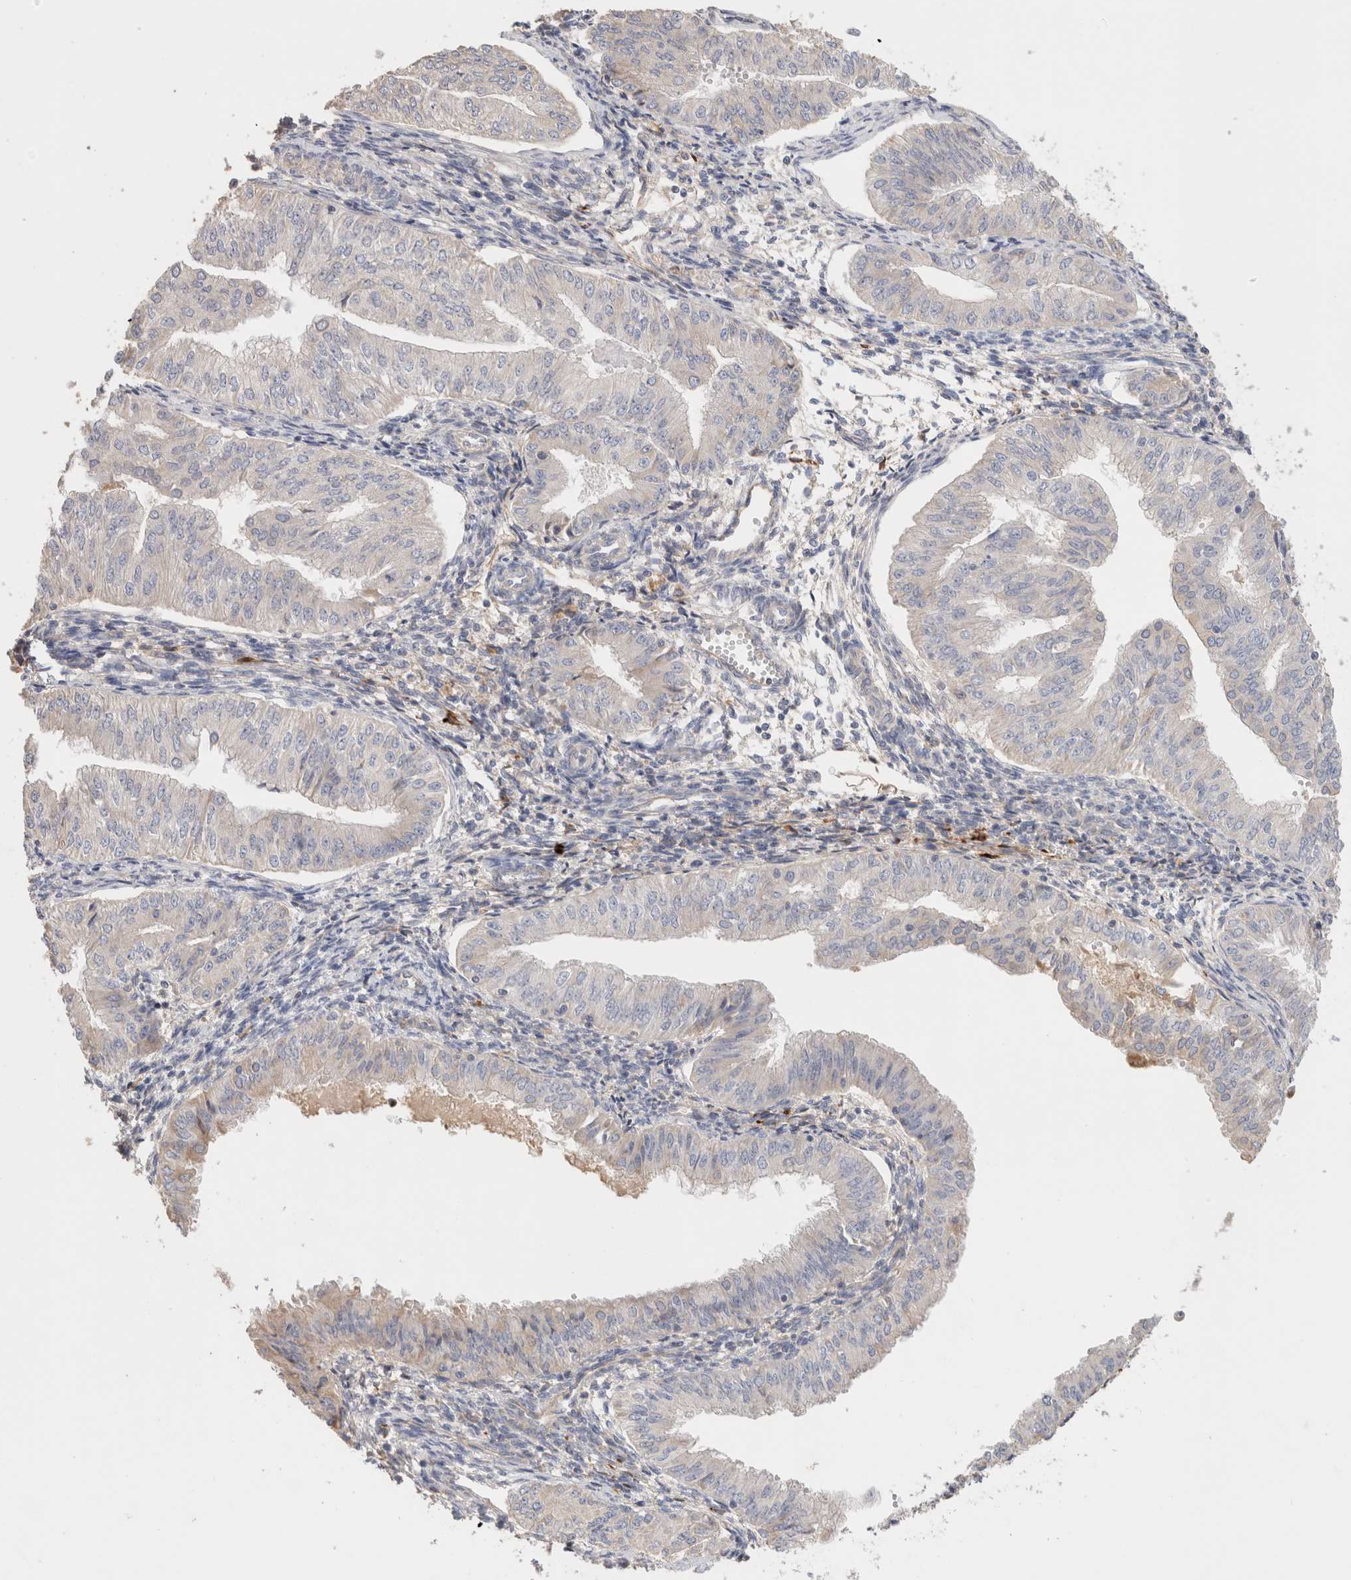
{"staining": {"intensity": "negative", "quantity": "none", "location": "none"}, "tissue": "endometrial cancer", "cell_type": "Tumor cells", "image_type": "cancer", "snomed": [{"axis": "morphology", "description": "Normal tissue, NOS"}, {"axis": "morphology", "description": "Adenocarcinoma, NOS"}, {"axis": "topography", "description": "Endometrium"}], "caption": "A high-resolution micrograph shows IHC staining of endometrial adenocarcinoma, which demonstrates no significant expression in tumor cells. (Brightfield microscopy of DAB IHC at high magnification).", "gene": "PROS1", "patient": {"sex": "female", "age": 53}}